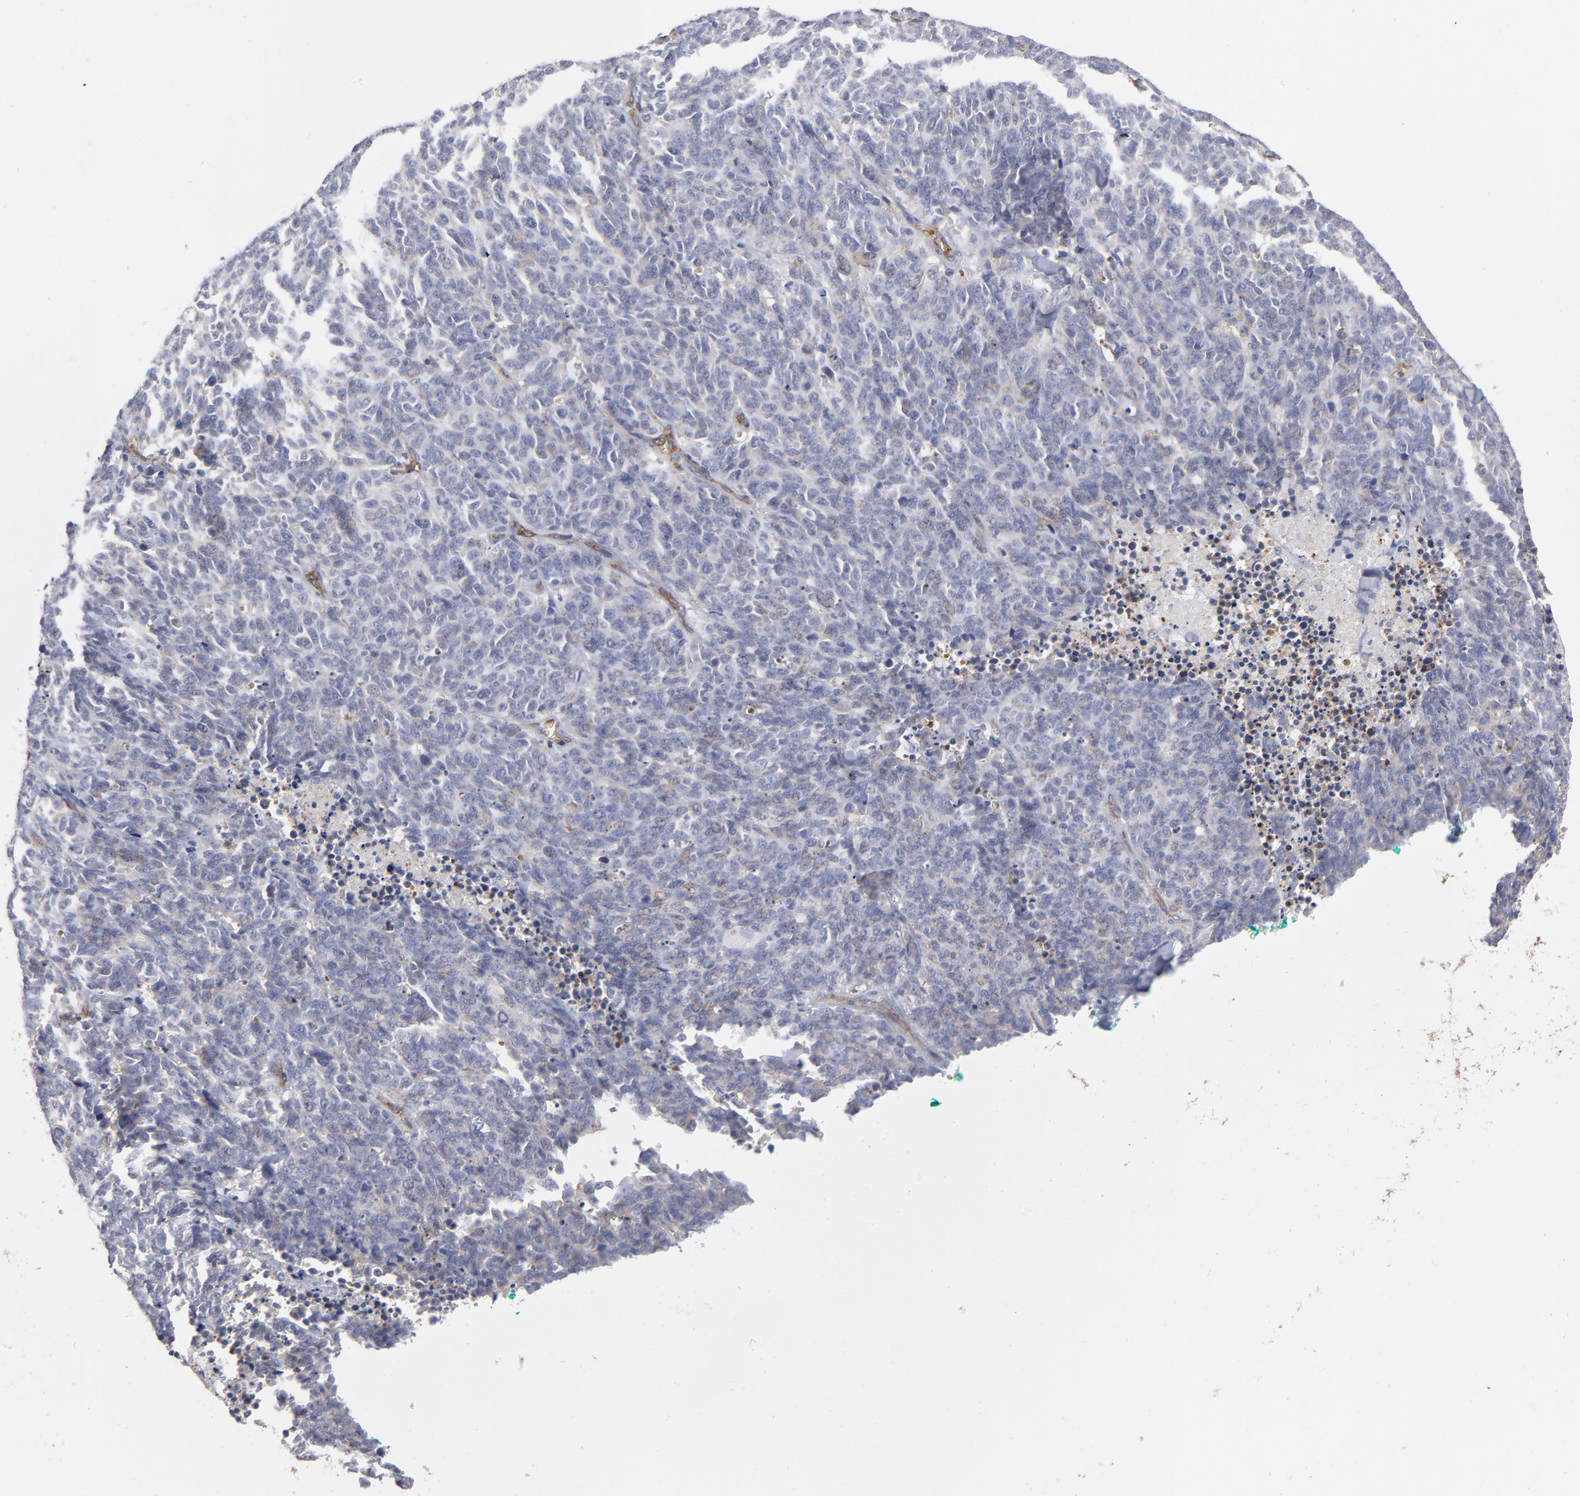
{"staining": {"intensity": "negative", "quantity": "none", "location": "none"}, "tissue": "lung cancer", "cell_type": "Tumor cells", "image_type": "cancer", "snomed": [{"axis": "morphology", "description": "Neoplasm, malignant, NOS"}, {"axis": "topography", "description": "Lung"}], "caption": "High magnification brightfield microscopy of lung malignant neoplasm stained with DAB (3,3'-diaminobenzidine) (brown) and counterstained with hematoxylin (blue): tumor cells show no significant positivity. Brightfield microscopy of immunohistochemistry (IHC) stained with DAB (brown) and hematoxylin (blue), captured at high magnification.", "gene": "PXN", "patient": {"sex": "female", "age": 58}}